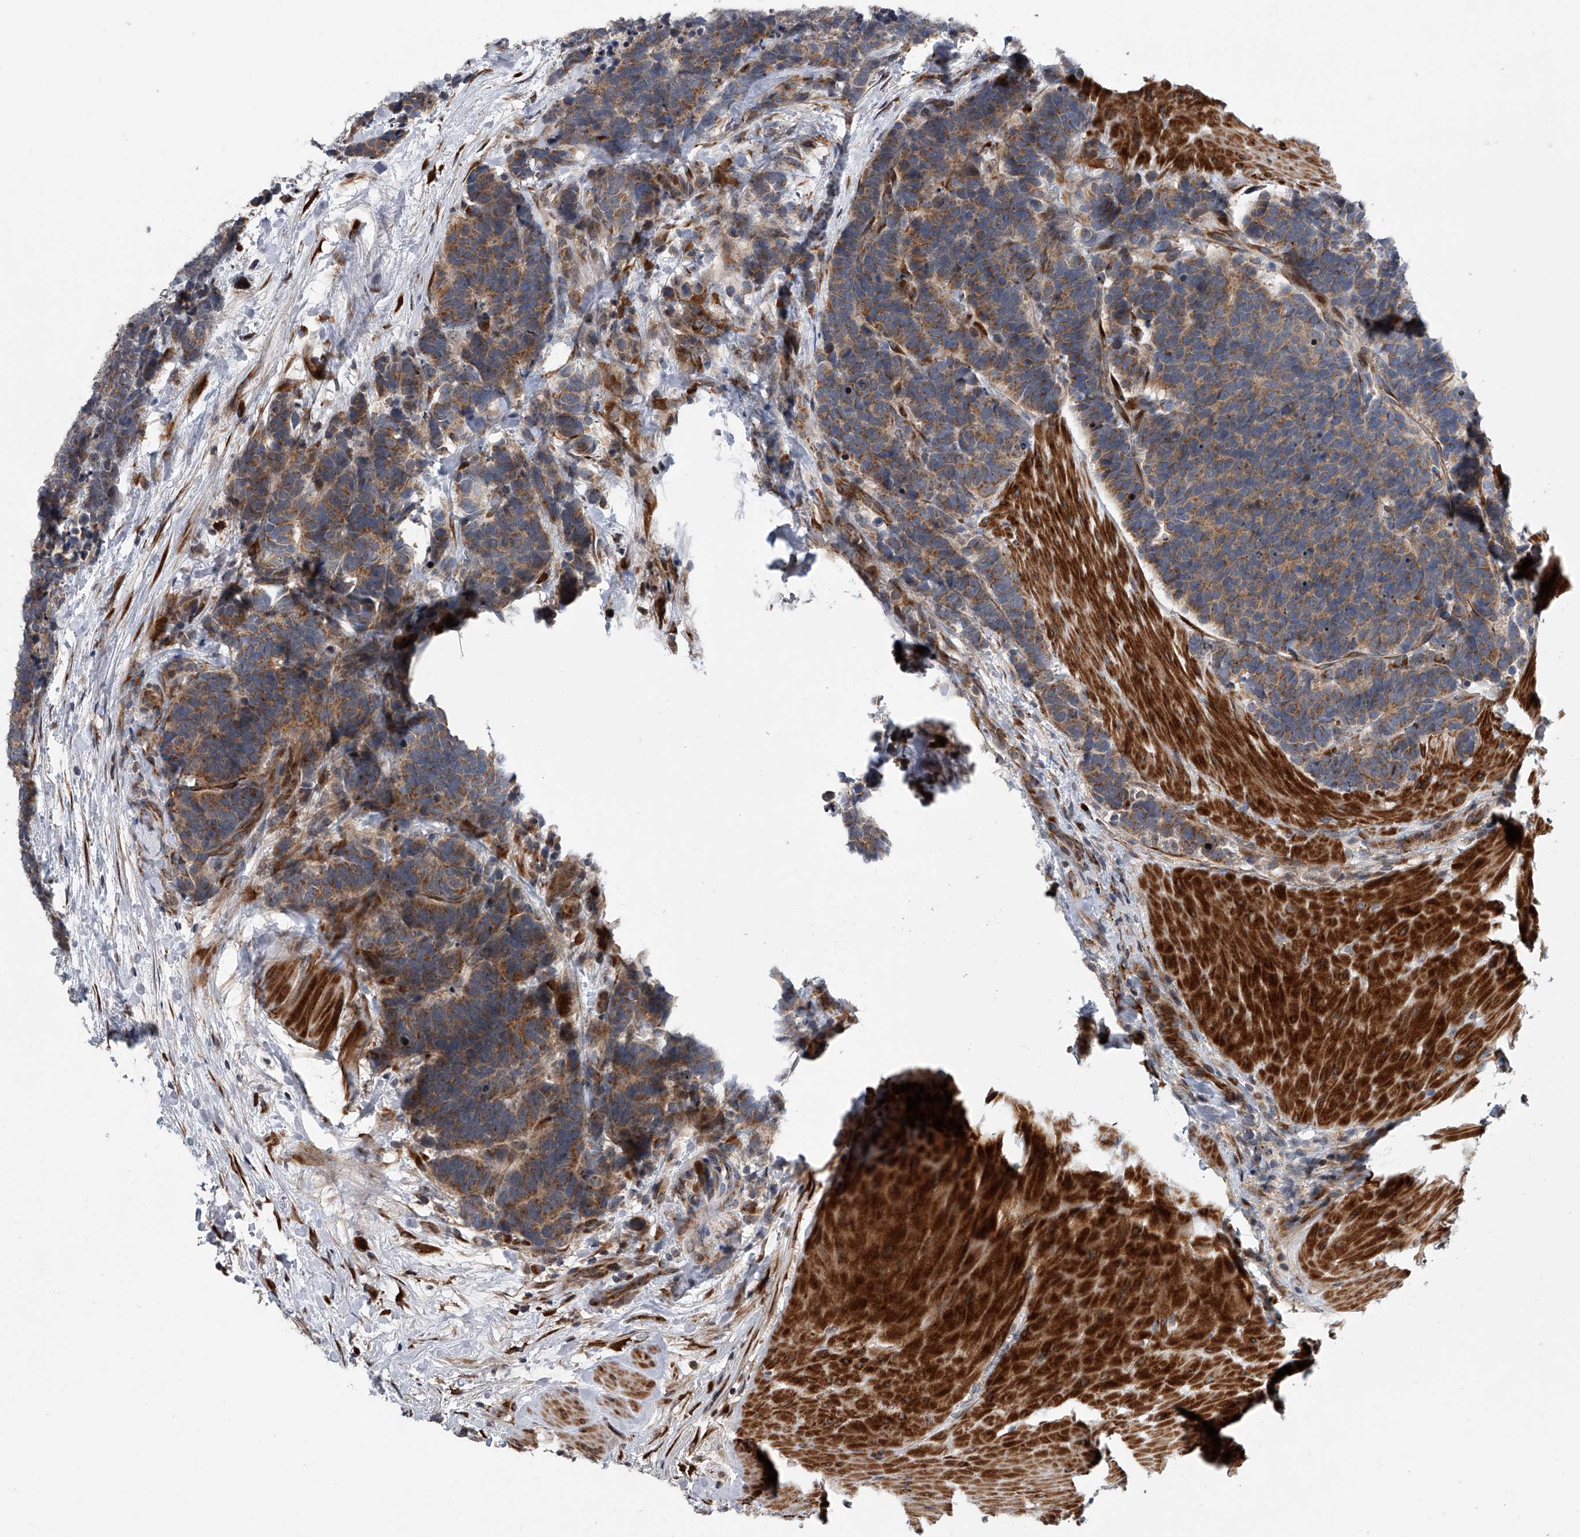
{"staining": {"intensity": "moderate", "quantity": ">75%", "location": "cytoplasmic/membranous"}, "tissue": "carcinoid", "cell_type": "Tumor cells", "image_type": "cancer", "snomed": [{"axis": "morphology", "description": "Carcinoma, NOS"}, {"axis": "morphology", "description": "Carcinoid, malignant, NOS"}, {"axis": "topography", "description": "Urinary bladder"}], "caption": "Immunohistochemistry (IHC) histopathology image of human malignant carcinoid stained for a protein (brown), which demonstrates medium levels of moderate cytoplasmic/membranous staining in approximately >75% of tumor cells.", "gene": "DLGAP2", "patient": {"sex": "male", "age": 57}}